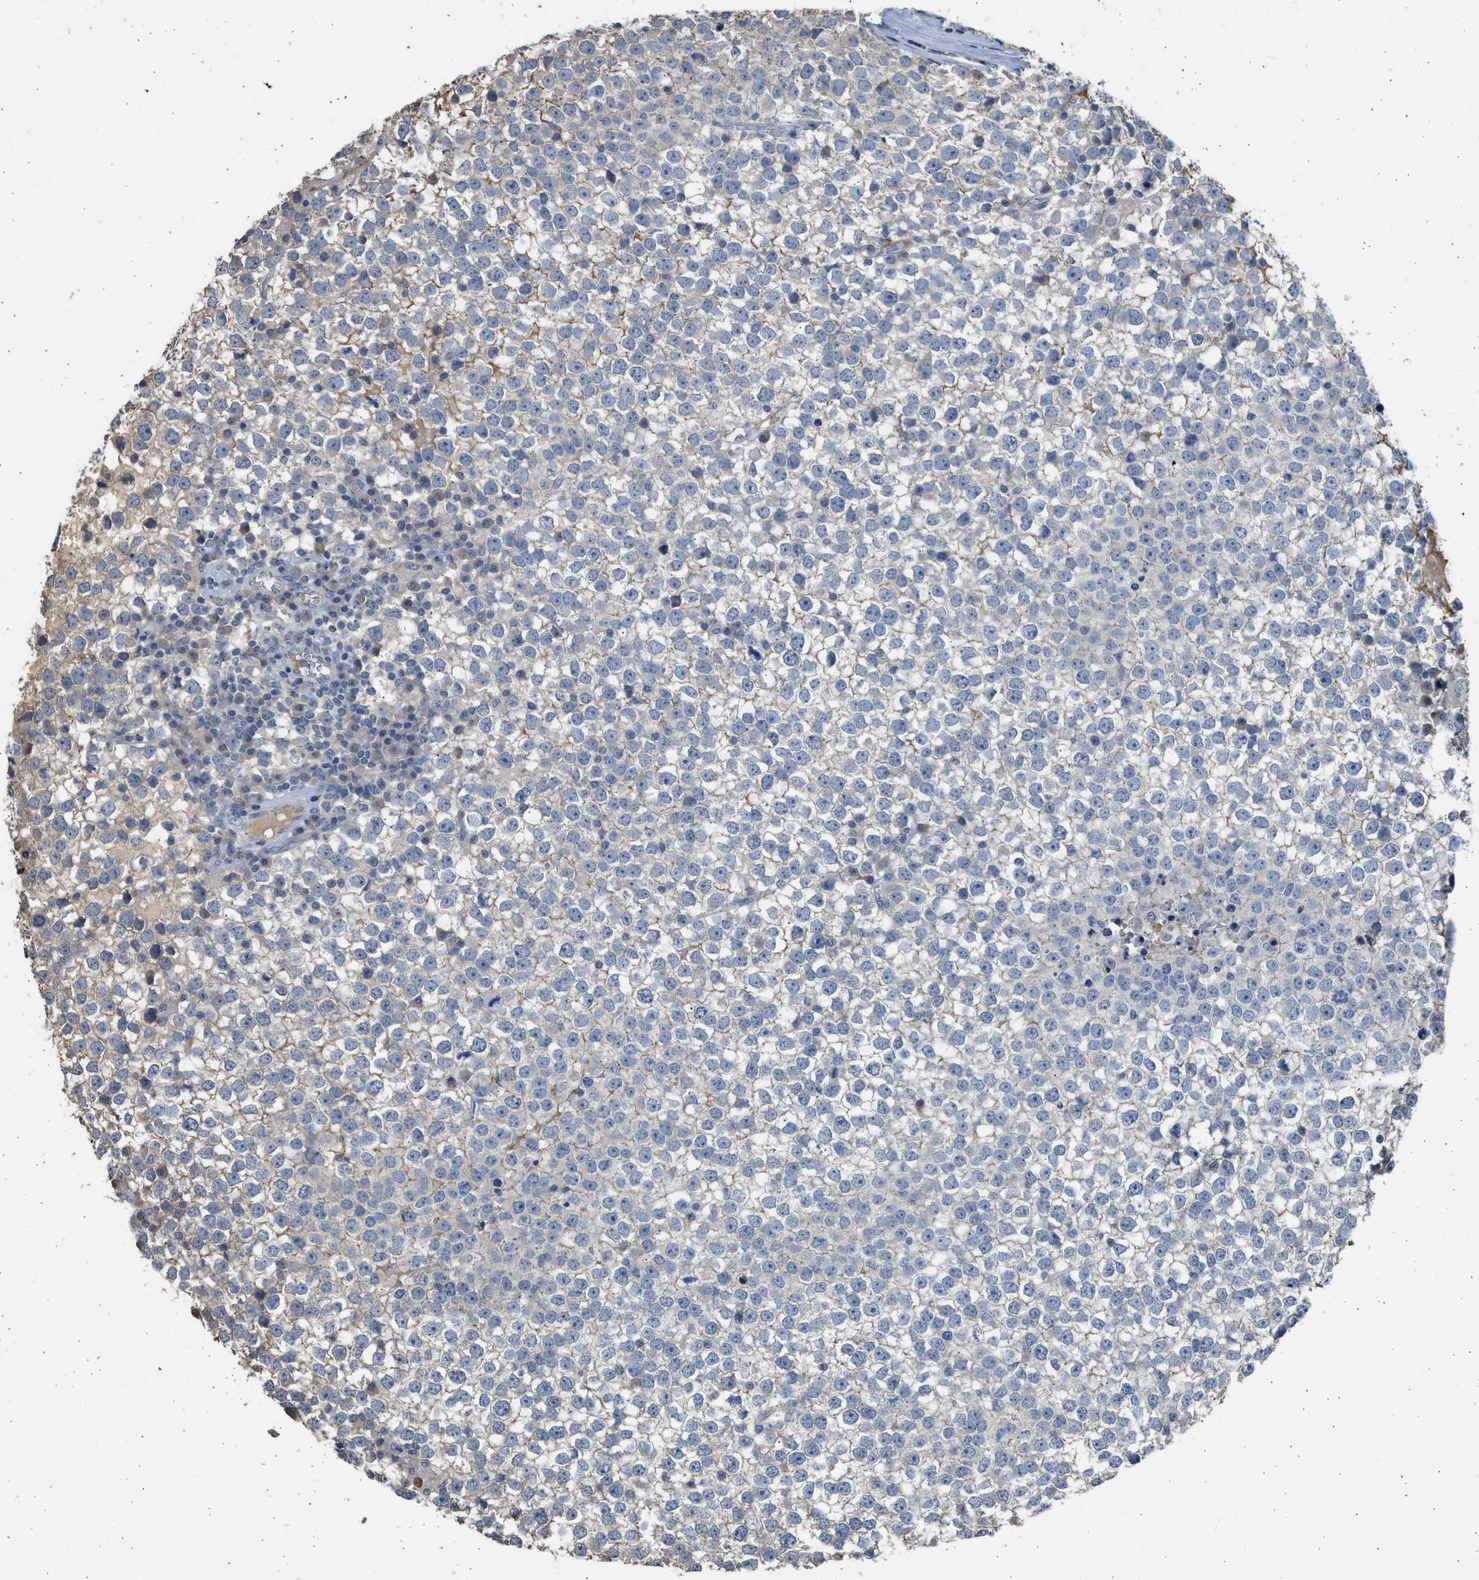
{"staining": {"intensity": "negative", "quantity": "none", "location": "none"}, "tissue": "testis cancer", "cell_type": "Tumor cells", "image_type": "cancer", "snomed": [{"axis": "morphology", "description": "Seminoma, NOS"}, {"axis": "topography", "description": "Testis"}], "caption": "The photomicrograph reveals no significant staining in tumor cells of testis seminoma.", "gene": "SULT2A1", "patient": {"sex": "male", "age": 65}}